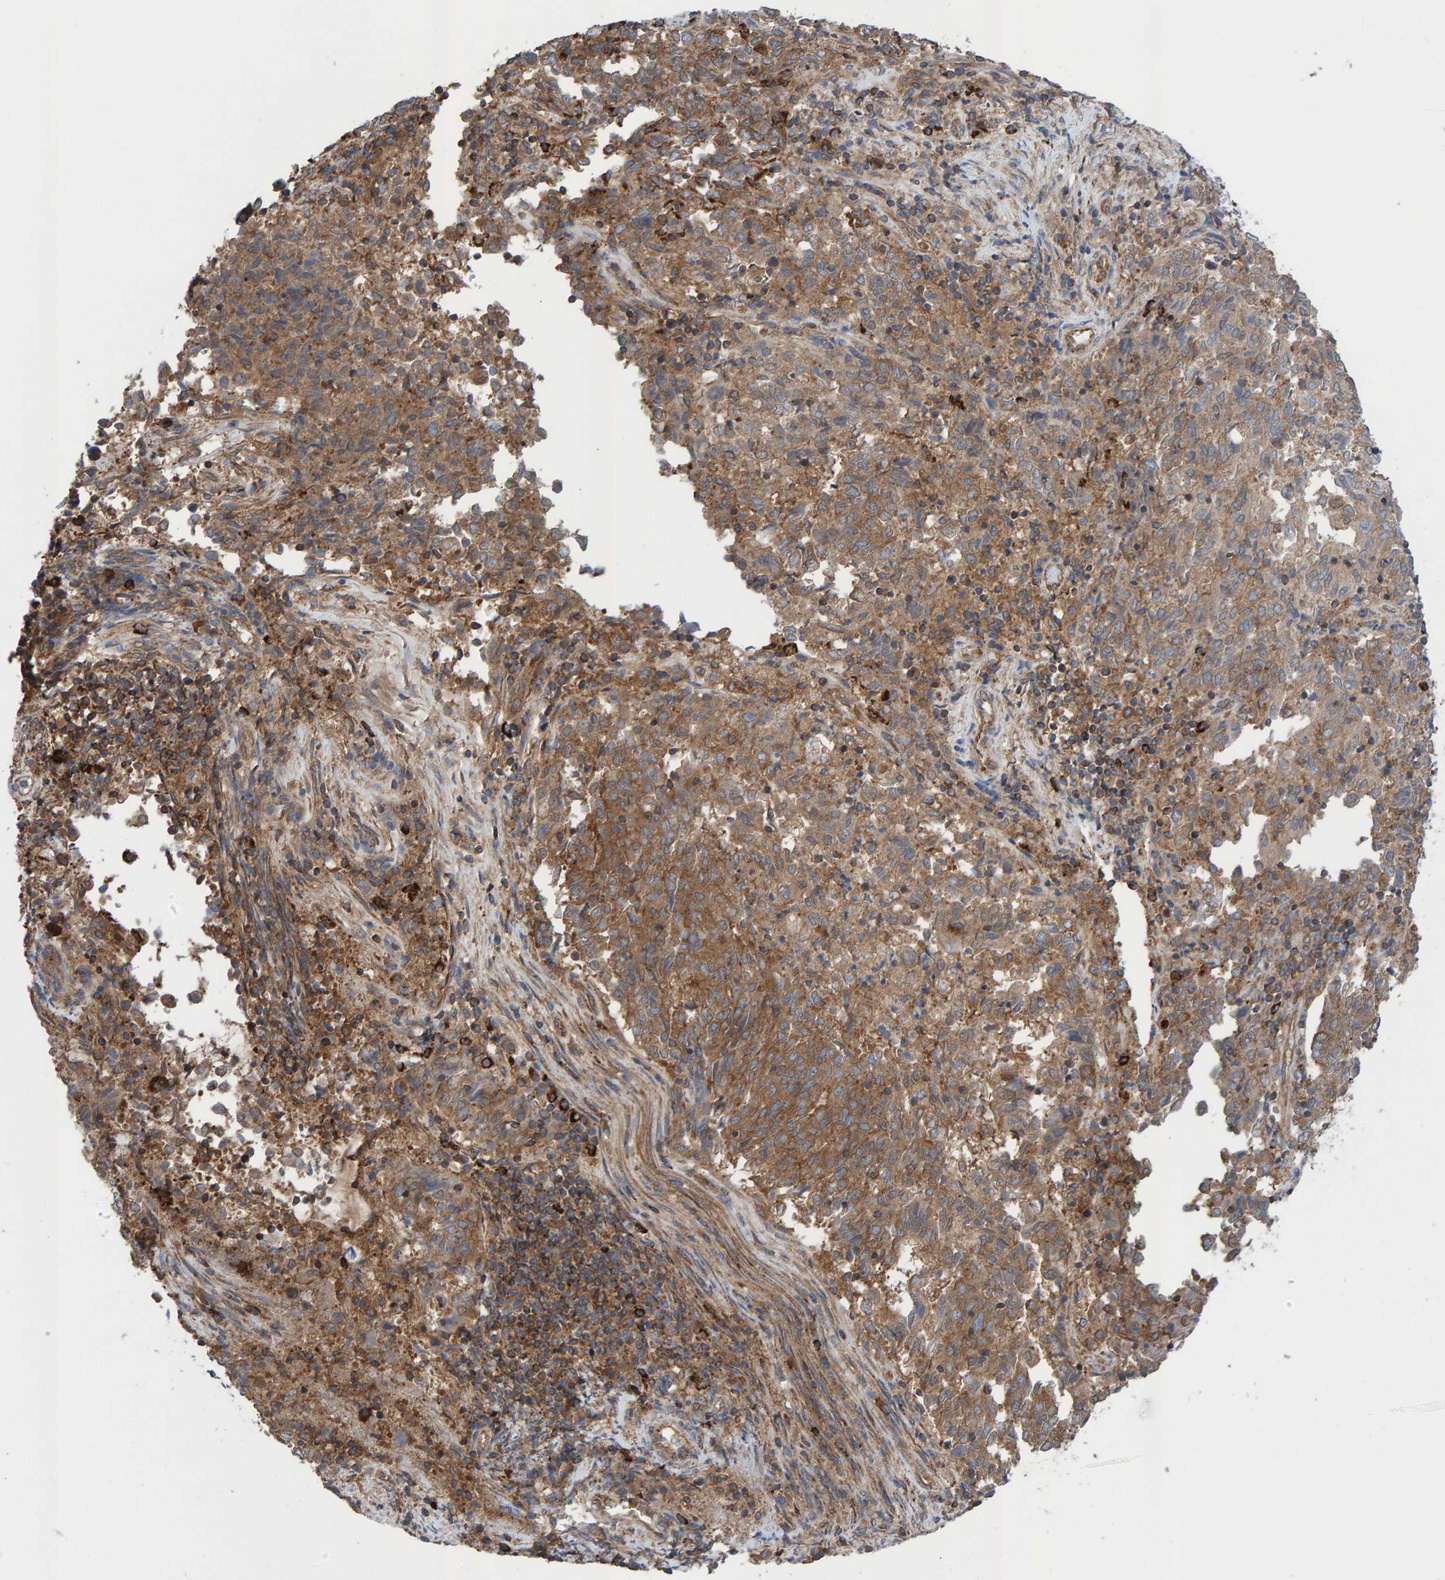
{"staining": {"intensity": "moderate", "quantity": ">75%", "location": "cytoplasmic/membranous"}, "tissue": "endometrial cancer", "cell_type": "Tumor cells", "image_type": "cancer", "snomed": [{"axis": "morphology", "description": "Adenocarcinoma, NOS"}, {"axis": "topography", "description": "Endometrium"}], "caption": "Immunohistochemistry (IHC) image of endometrial adenocarcinoma stained for a protein (brown), which demonstrates medium levels of moderate cytoplasmic/membranous staining in approximately >75% of tumor cells.", "gene": "LRSAM1", "patient": {"sex": "female", "age": 80}}